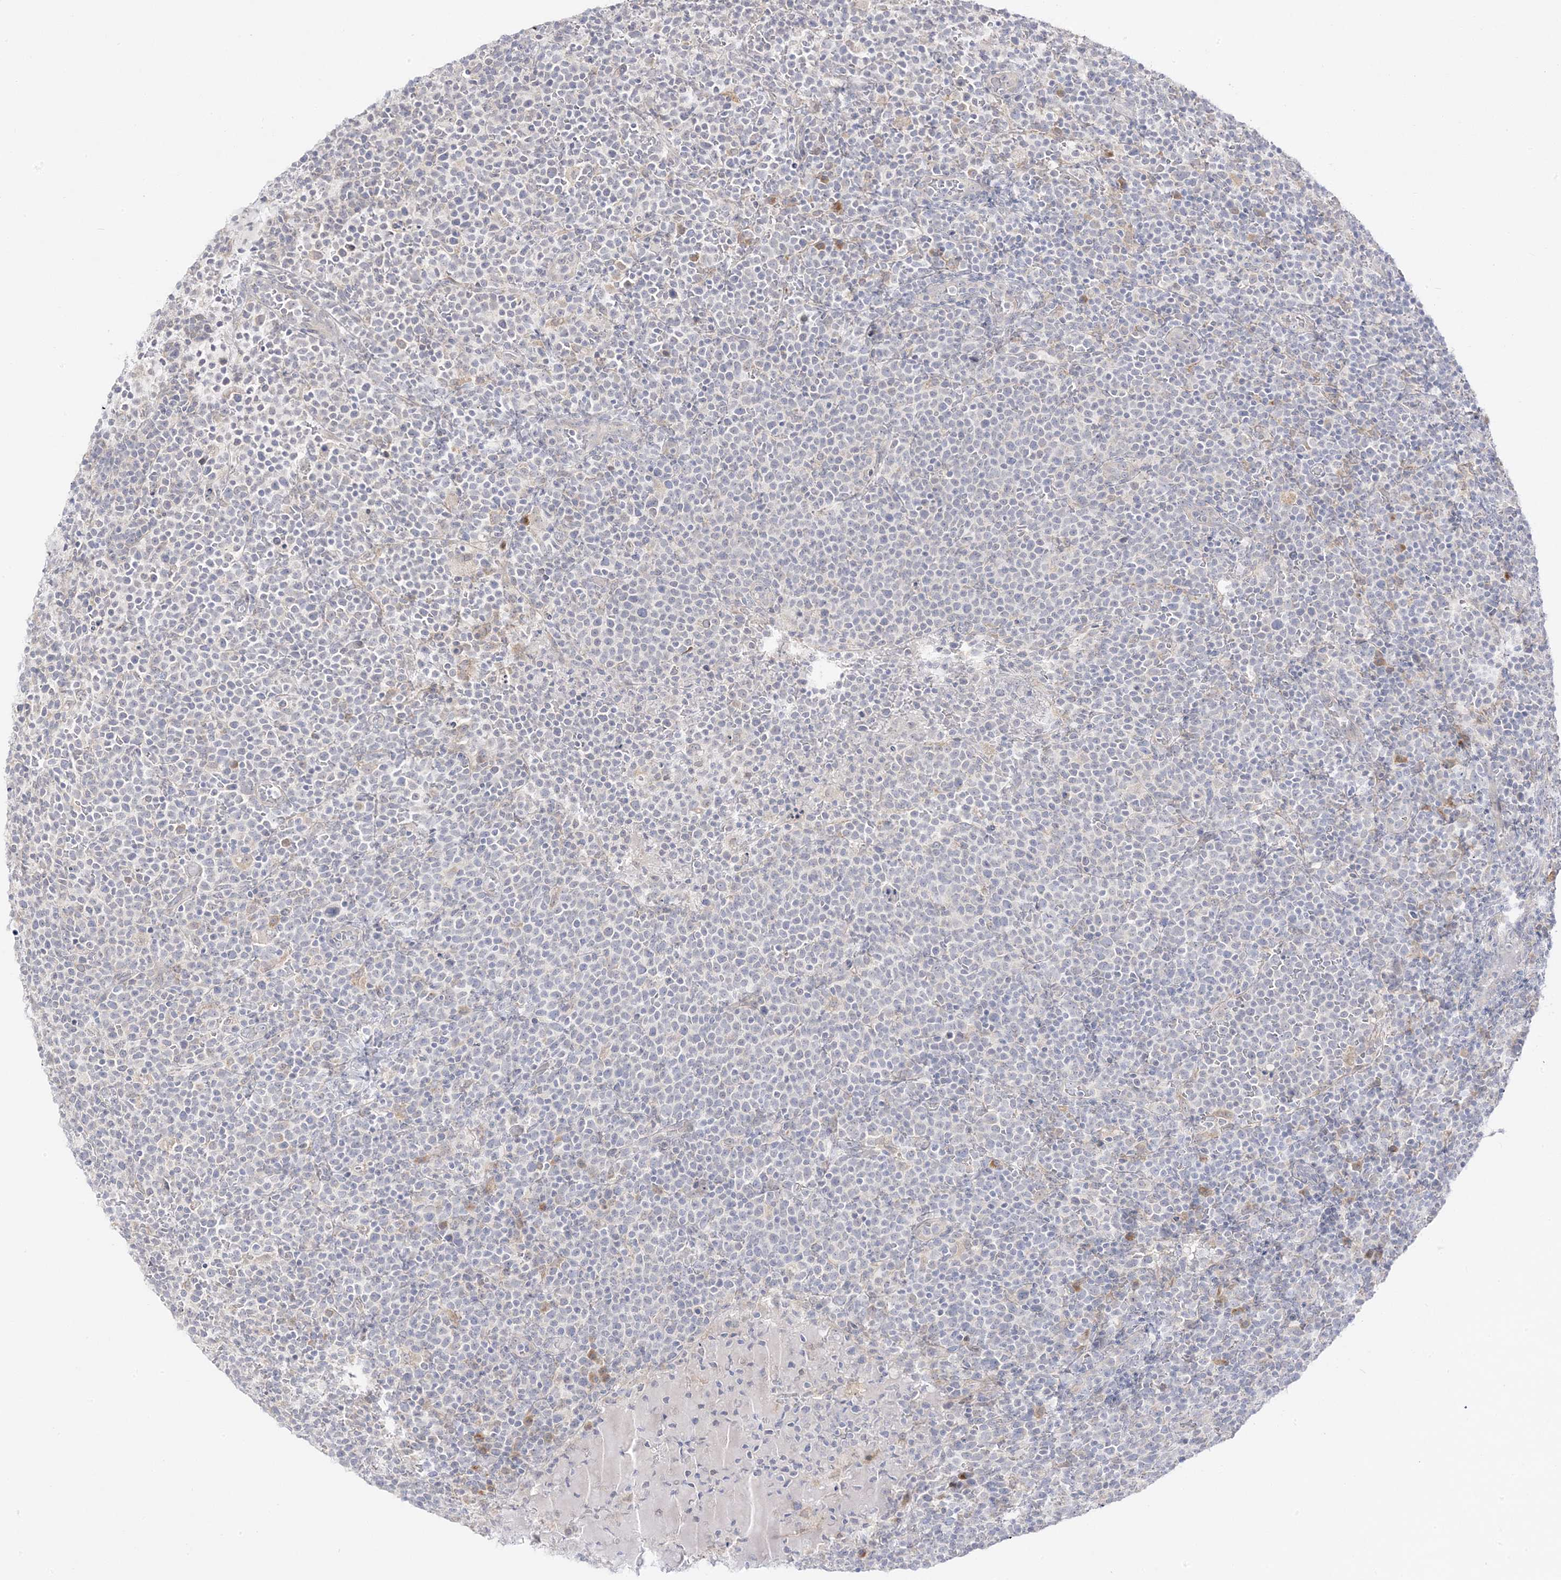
{"staining": {"intensity": "negative", "quantity": "none", "location": "none"}, "tissue": "lymphoma", "cell_type": "Tumor cells", "image_type": "cancer", "snomed": [{"axis": "morphology", "description": "Malignant lymphoma, non-Hodgkin's type, High grade"}, {"axis": "topography", "description": "Lymph node"}], "caption": "Histopathology image shows no protein staining in tumor cells of high-grade malignant lymphoma, non-Hodgkin's type tissue.", "gene": "C2CD2", "patient": {"sex": "male", "age": 61}}